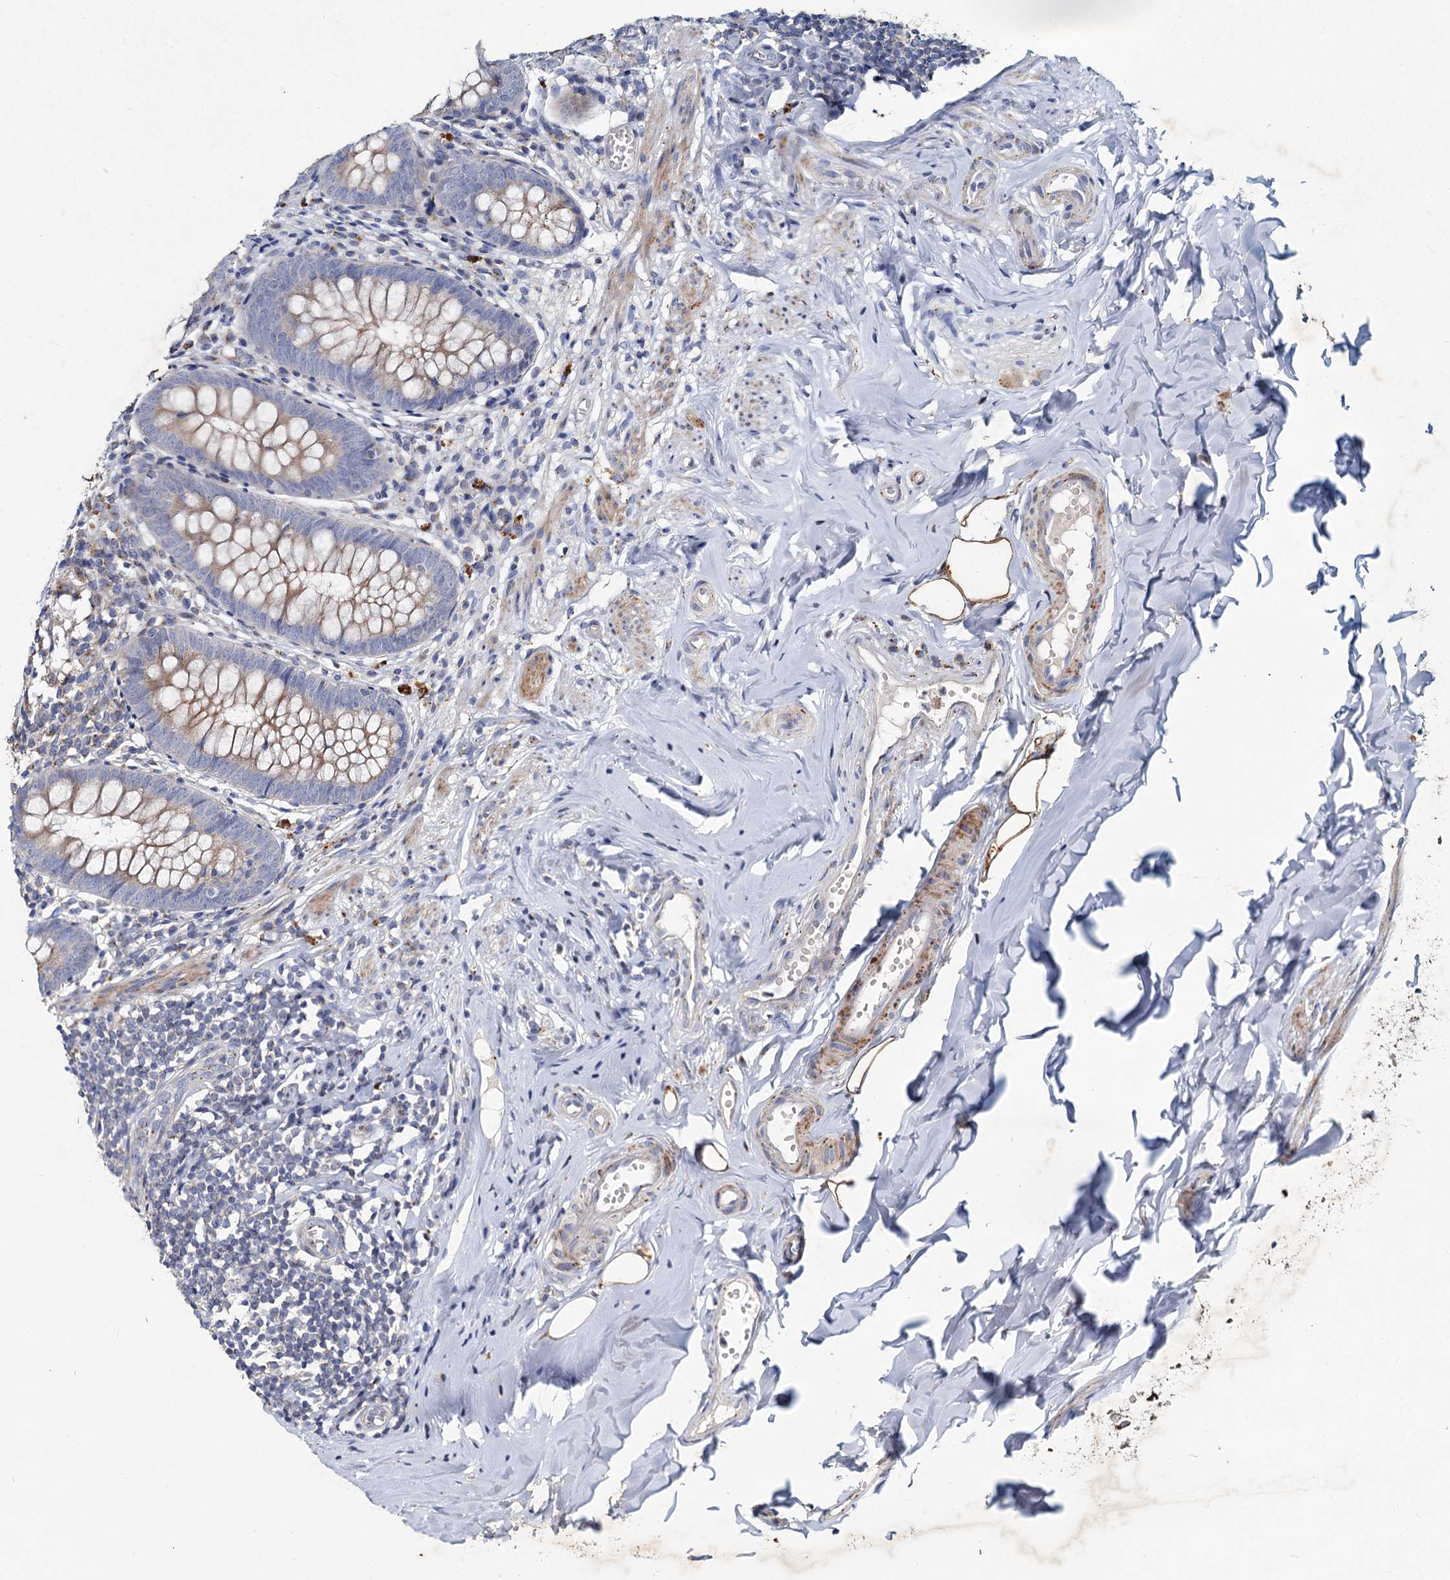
{"staining": {"intensity": "weak", "quantity": ">75%", "location": "cytoplasmic/membranous"}, "tissue": "appendix", "cell_type": "Glandular cells", "image_type": "normal", "snomed": [{"axis": "morphology", "description": "Normal tissue, NOS"}, {"axis": "topography", "description": "Appendix"}], "caption": "Glandular cells demonstrate weak cytoplasmic/membranous staining in about >75% of cells in normal appendix. (DAB (3,3'-diaminobenzidine) IHC with brightfield microscopy, high magnification).", "gene": "AGBL4", "patient": {"sex": "female", "age": 51}}